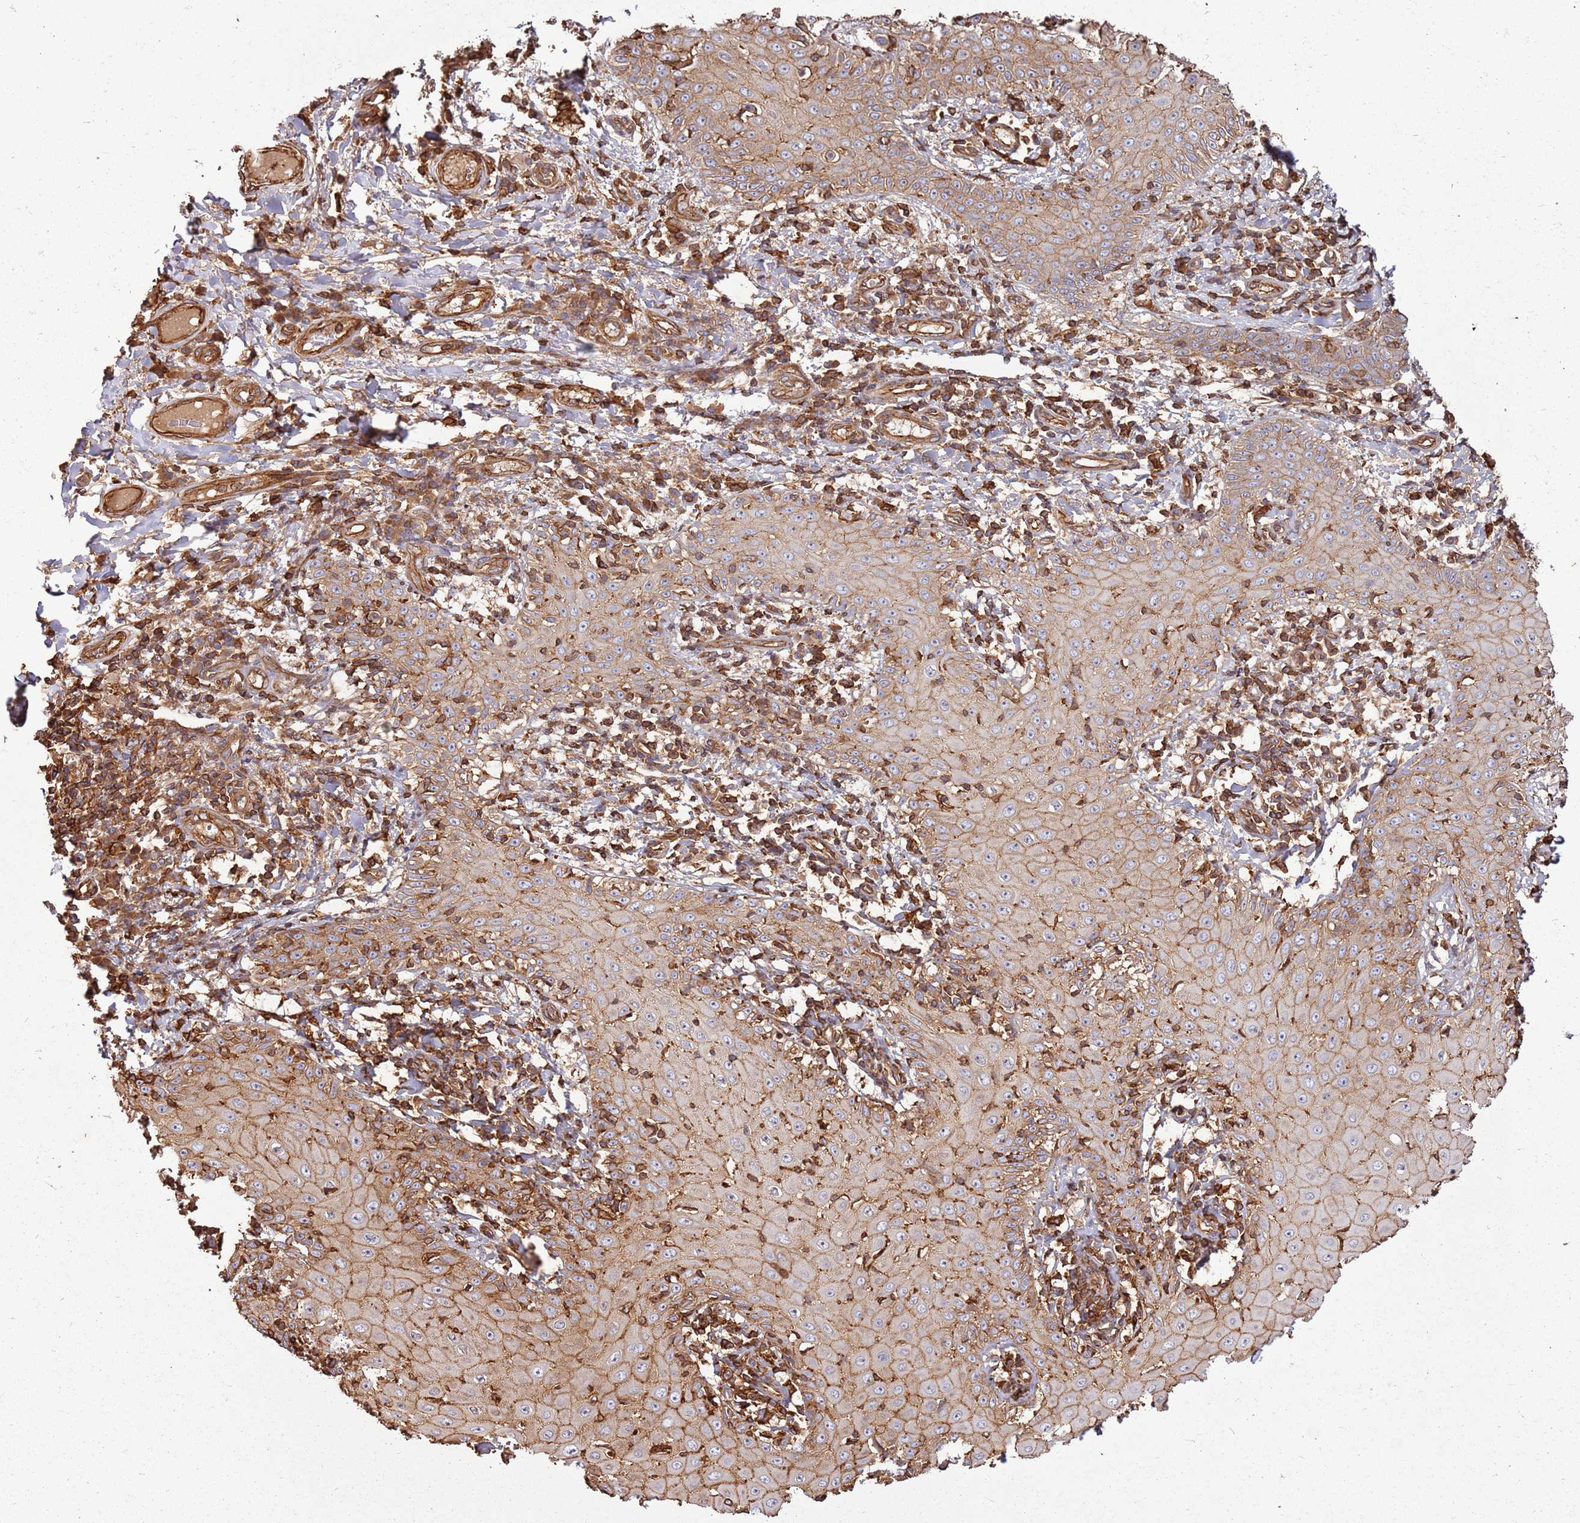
{"staining": {"intensity": "moderate", "quantity": ">75%", "location": "cytoplasmic/membranous"}, "tissue": "skin cancer", "cell_type": "Tumor cells", "image_type": "cancer", "snomed": [{"axis": "morphology", "description": "Squamous cell carcinoma, NOS"}, {"axis": "topography", "description": "Skin"}], "caption": "Immunohistochemical staining of skin cancer (squamous cell carcinoma) exhibits moderate cytoplasmic/membranous protein staining in about >75% of tumor cells.", "gene": "ACVR2A", "patient": {"sex": "male", "age": 70}}